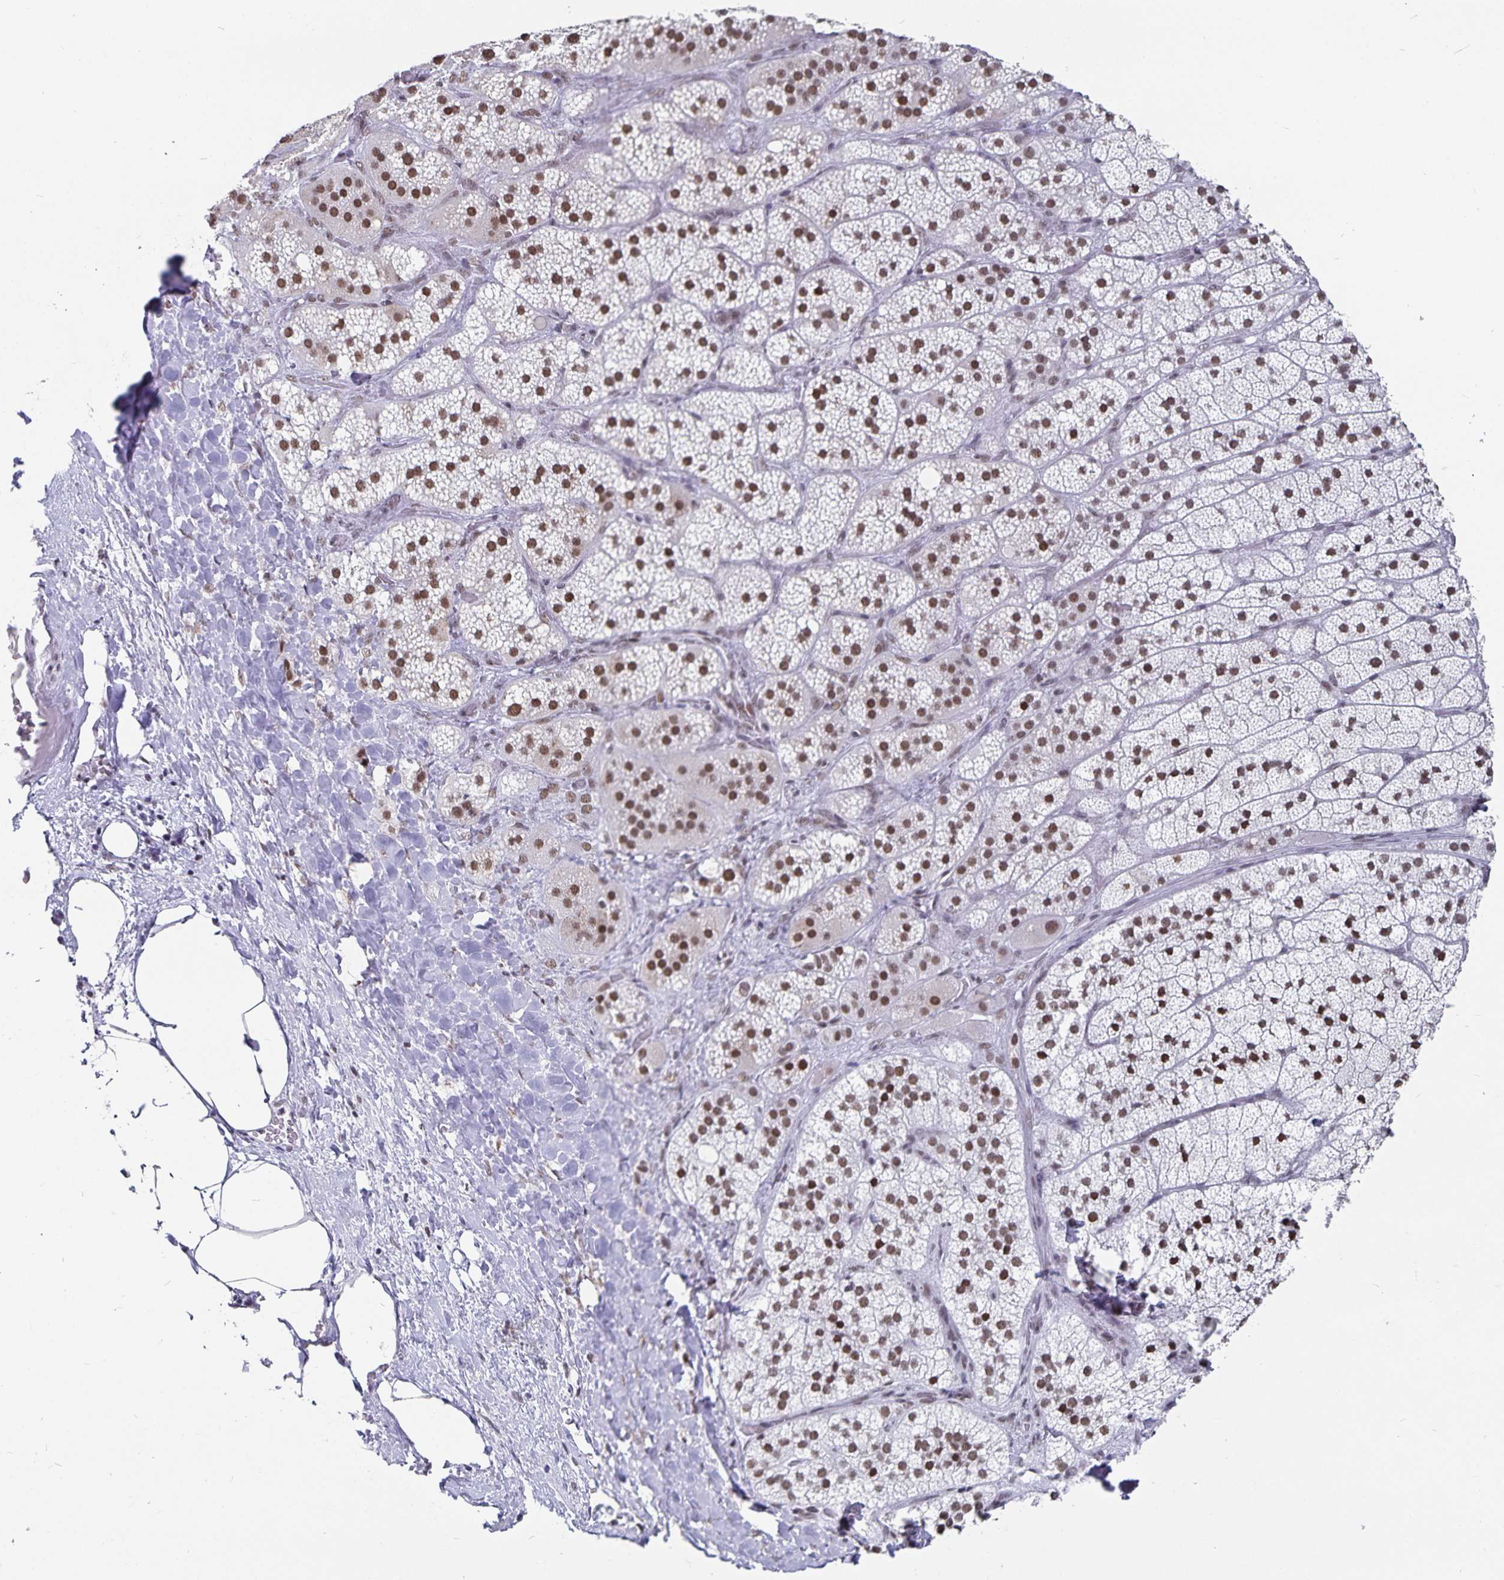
{"staining": {"intensity": "moderate", "quantity": ">75%", "location": "nuclear"}, "tissue": "adrenal gland", "cell_type": "Glandular cells", "image_type": "normal", "snomed": [{"axis": "morphology", "description": "Normal tissue, NOS"}, {"axis": "topography", "description": "Adrenal gland"}], "caption": "Immunohistochemical staining of normal adrenal gland reveals >75% levels of moderate nuclear protein expression in approximately >75% of glandular cells. The protein is shown in brown color, while the nuclei are stained blue.", "gene": "PBX2", "patient": {"sex": "male", "age": 57}}